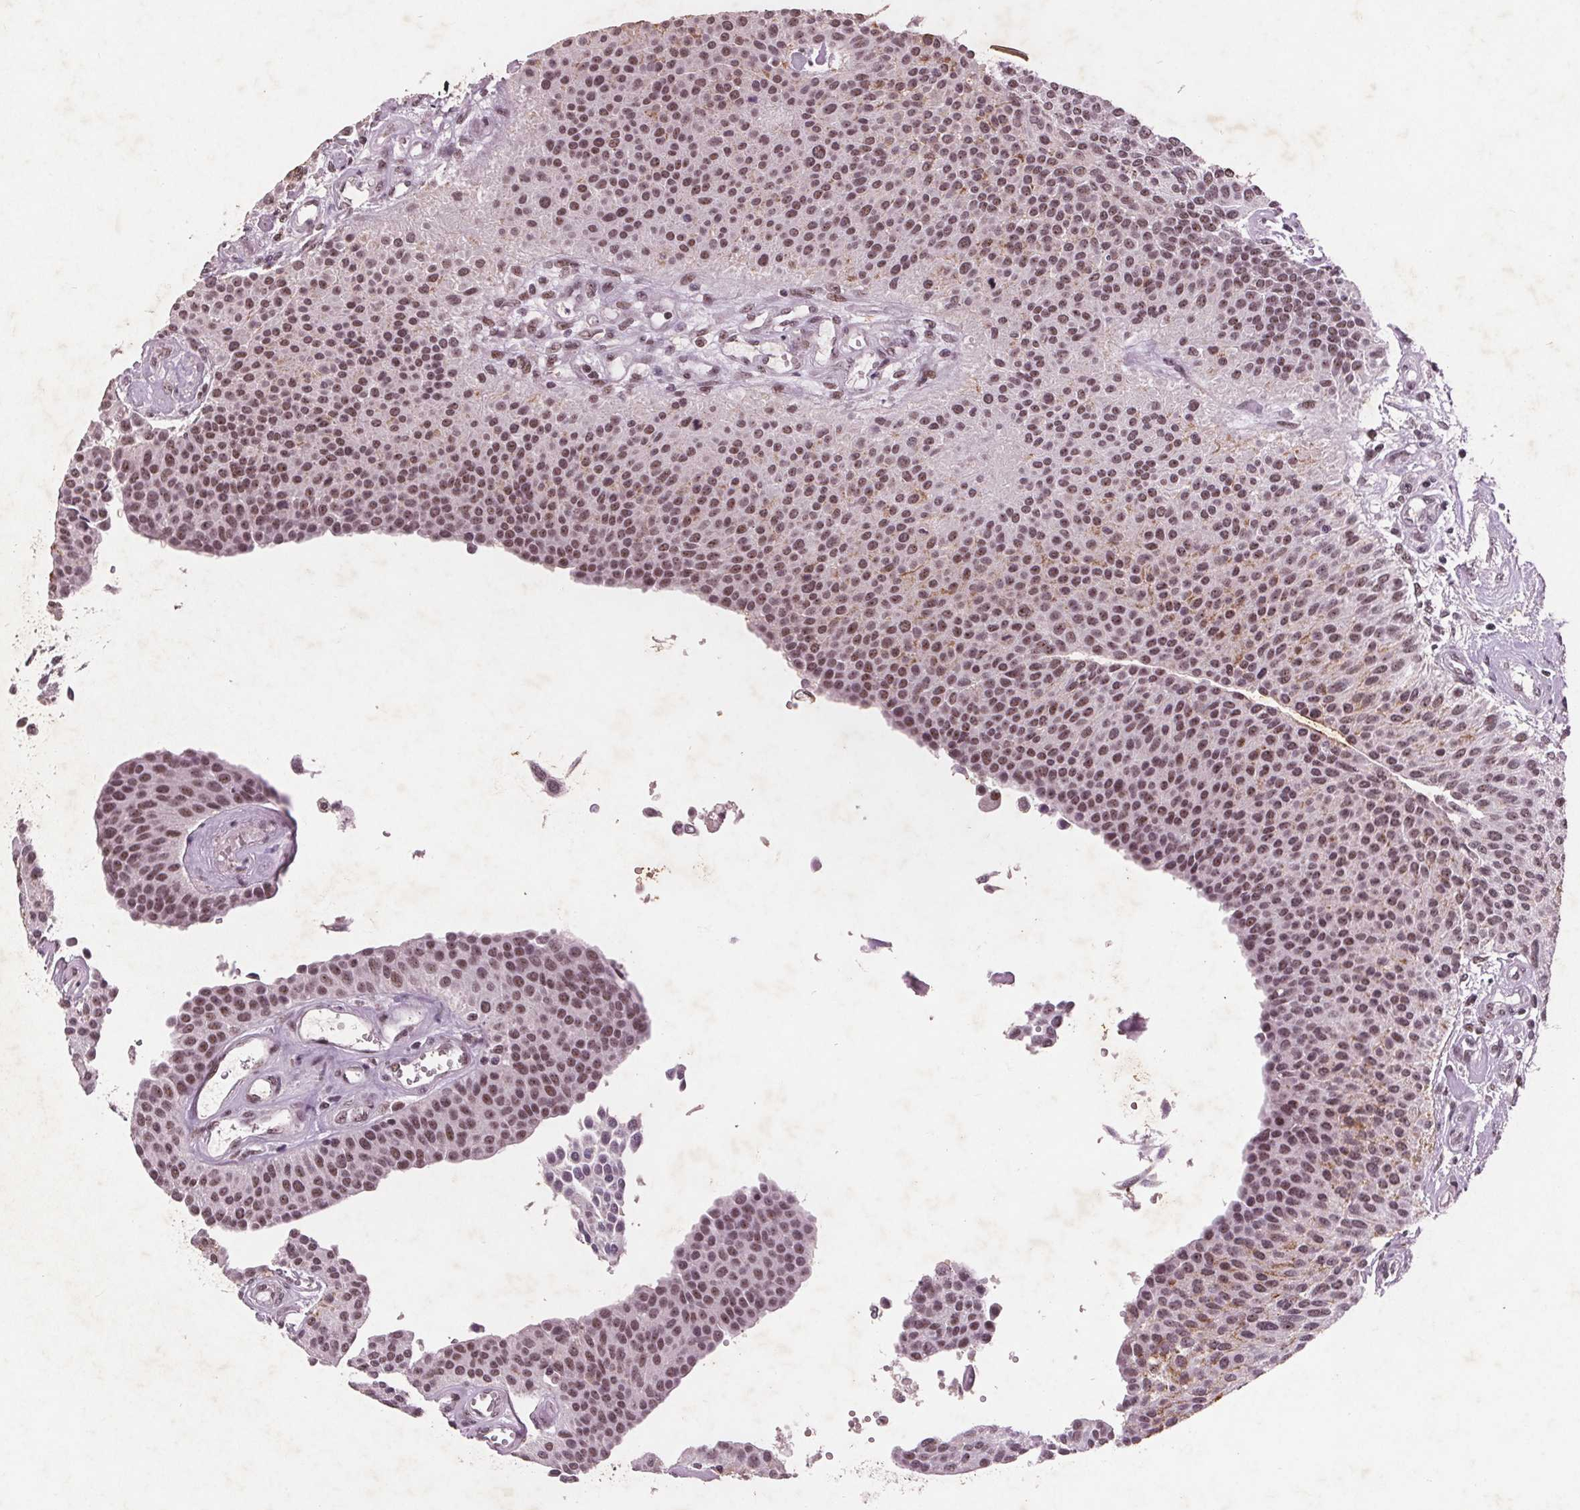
{"staining": {"intensity": "moderate", "quantity": ">75%", "location": "nuclear"}, "tissue": "urothelial cancer", "cell_type": "Tumor cells", "image_type": "cancer", "snomed": [{"axis": "morphology", "description": "Urothelial carcinoma, NOS"}, {"axis": "topography", "description": "Urinary bladder"}], "caption": "There is medium levels of moderate nuclear positivity in tumor cells of transitional cell carcinoma, as demonstrated by immunohistochemical staining (brown color).", "gene": "RPS6KA2", "patient": {"sex": "male", "age": 55}}